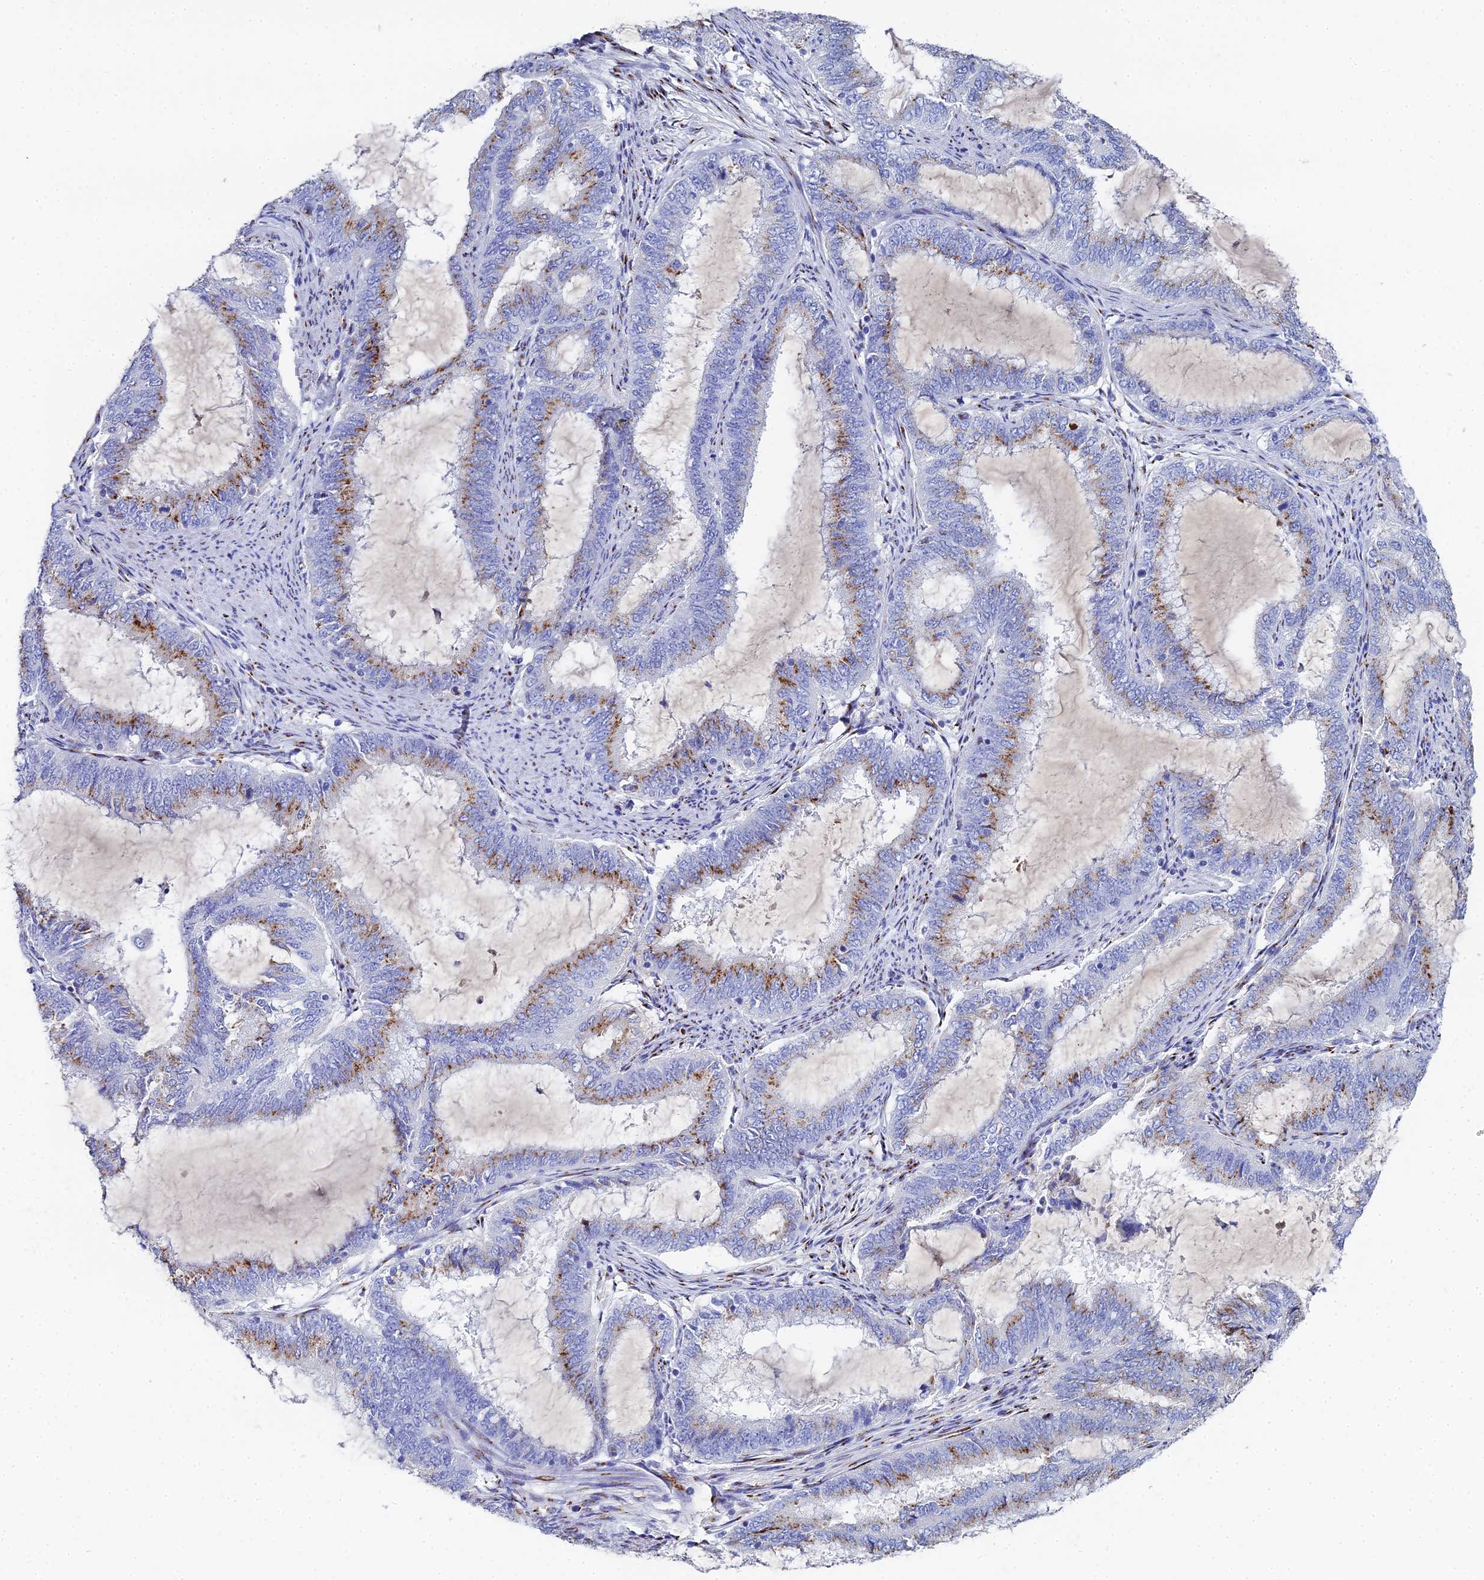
{"staining": {"intensity": "moderate", "quantity": "25%-75%", "location": "cytoplasmic/membranous"}, "tissue": "endometrial cancer", "cell_type": "Tumor cells", "image_type": "cancer", "snomed": [{"axis": "morphology", "description": "Adenocarcinoma, NOS"}, {"axis": "topography", "description": "Endometrium"}], "caption": "A medium amount of moderate cytoplasmic/membranous expression is present in approximately 25%-75% of tumor cells in adenocarcinoma (endometrial) tissue.", "gene": "ENSG00000268674", "patient": {"sex": "female", "age": 51}}